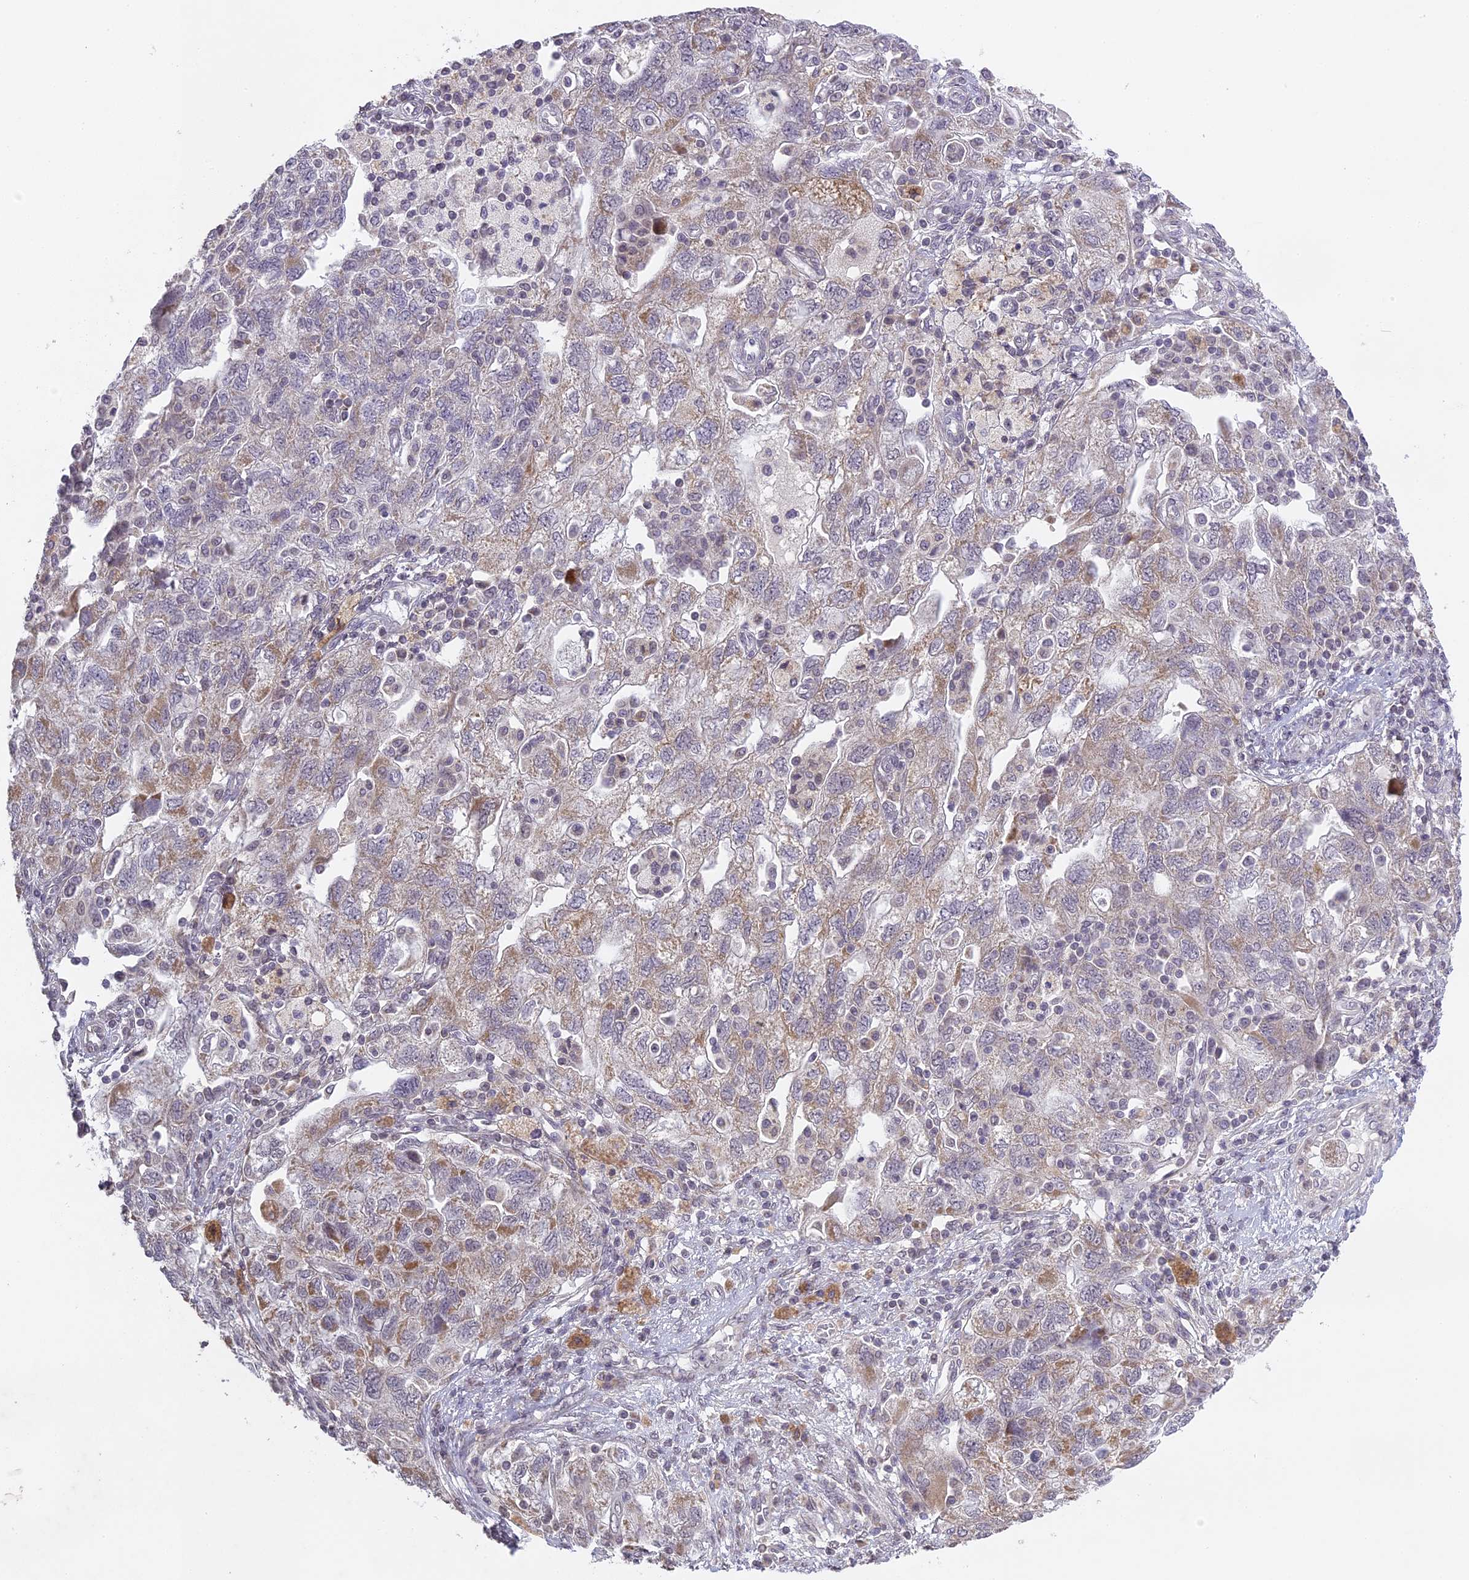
{"staining": {"intensity": "weak", "quantity": "25%-75%", "location": "cytoplasmic/membranous"}, "tissue": "ovarian cancer", "cell_type": "Tumor cells", "image_type": "cancer", "snomed": [{"axis": "morphology", "description": "Carcinoma, NOS"}, {"axis": "morphology", "description": "Cystadenocarcinoma, serous, NOS"}, {"axis": "topography", "description": "Ovary"}], "caption": "Human ovarian cancer (serous cystadenocarcinoma) stained with a protein marker reveals weak staining in tumor cells.", "gene": "ERG28", "patient": {"sex": "female", "age": 69}}